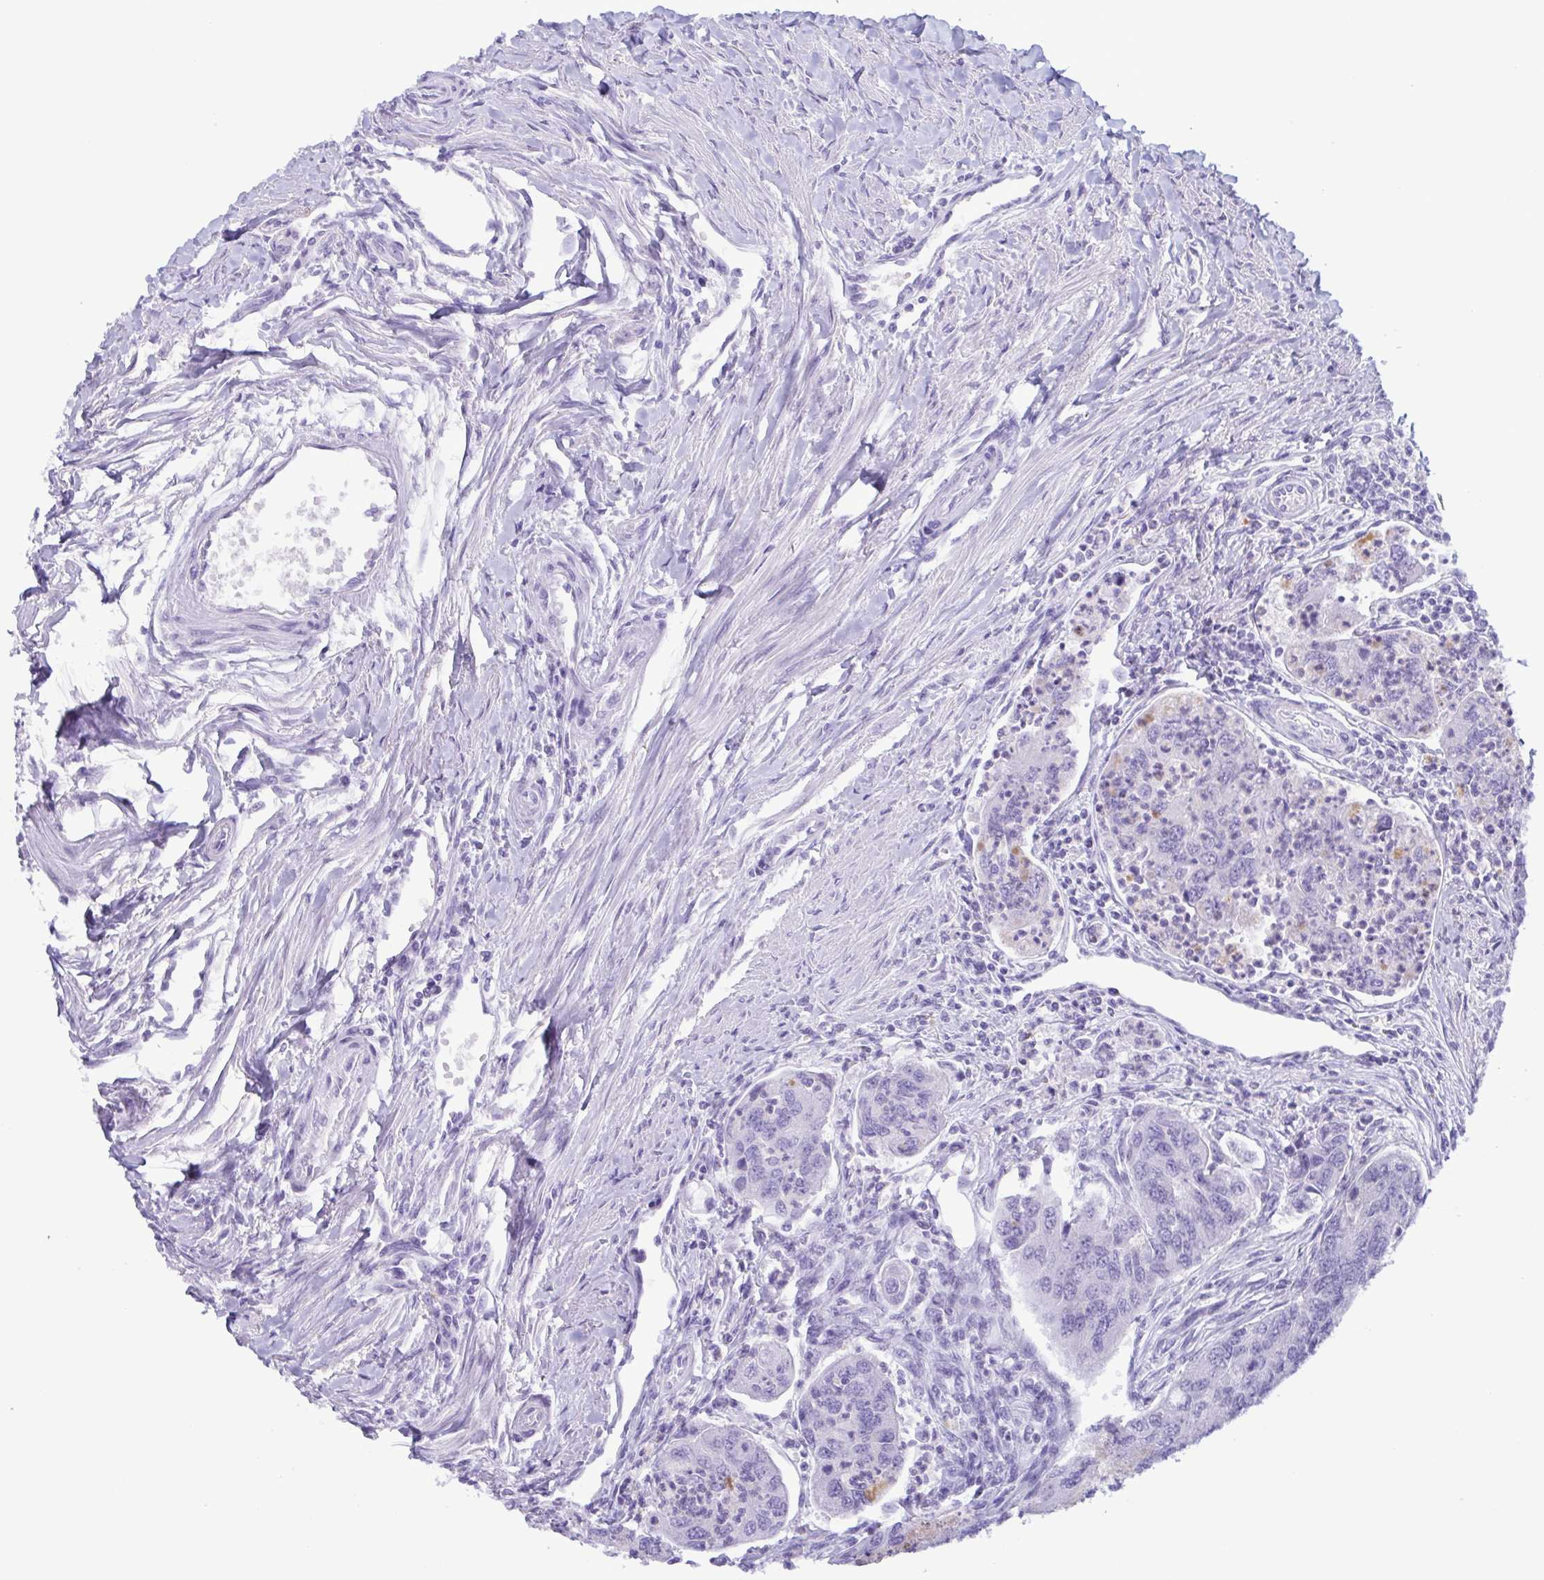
{"staining": {"intensity": "negative", "quantity": "none", "location": "none"}, "tissue": "colorectal cancer", "cell_type": "Tumor cells", "image_type": "cancer", "snomed": [{"axis": "morphology", "description": "Adenocarcinoma, NOS"}, {"axis": "topography", "description": "Colon"}], "caption": "Immunohistochemical staining of colorectal cancer displays no significant expression in tumor cells.", "gene": "LTF", "patient": {"sex": "female", "age": 67}}